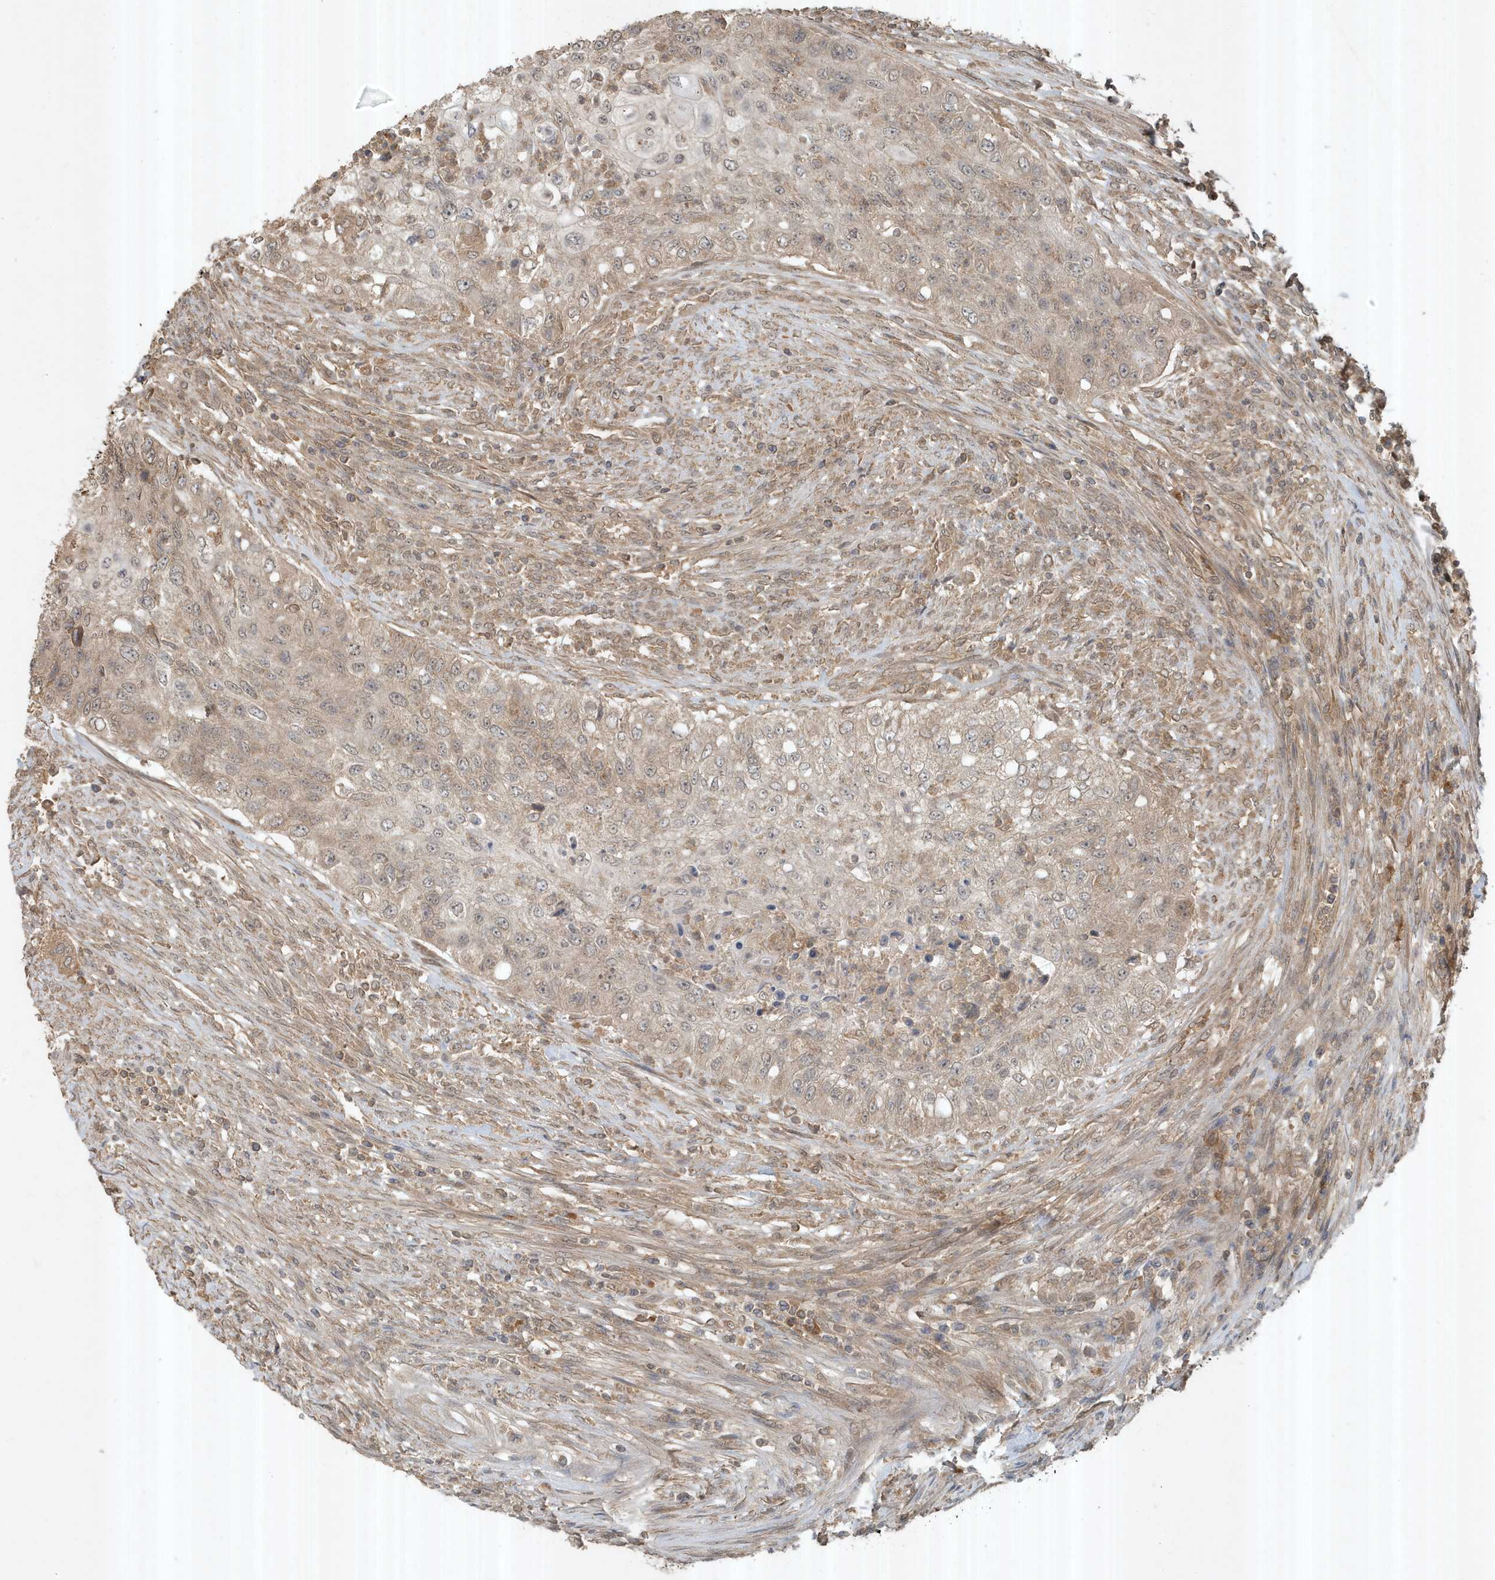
{"staining": {"intensity": "weak", "quantity": "25%-75%", "location": "cytoplasmic/membranous"}, "tissue": "urothelial cancer", "cell_type": "Tumor cells", "image_type": "cancer", "snomed": [{"axis": "morphology", "description": "Urothelial carcinoma, High grade"}, {"axis": "topography", "description": "Urinary bladder"}], "caption": "There is low levels of weak cytoplasmic/membranous positivity in tumor cells of urothelial cancer, as demonstrated by immunohistochemical staining (brown color).", "gene": "ABCB9", "patient": {"sex": "female", "age": 60}}